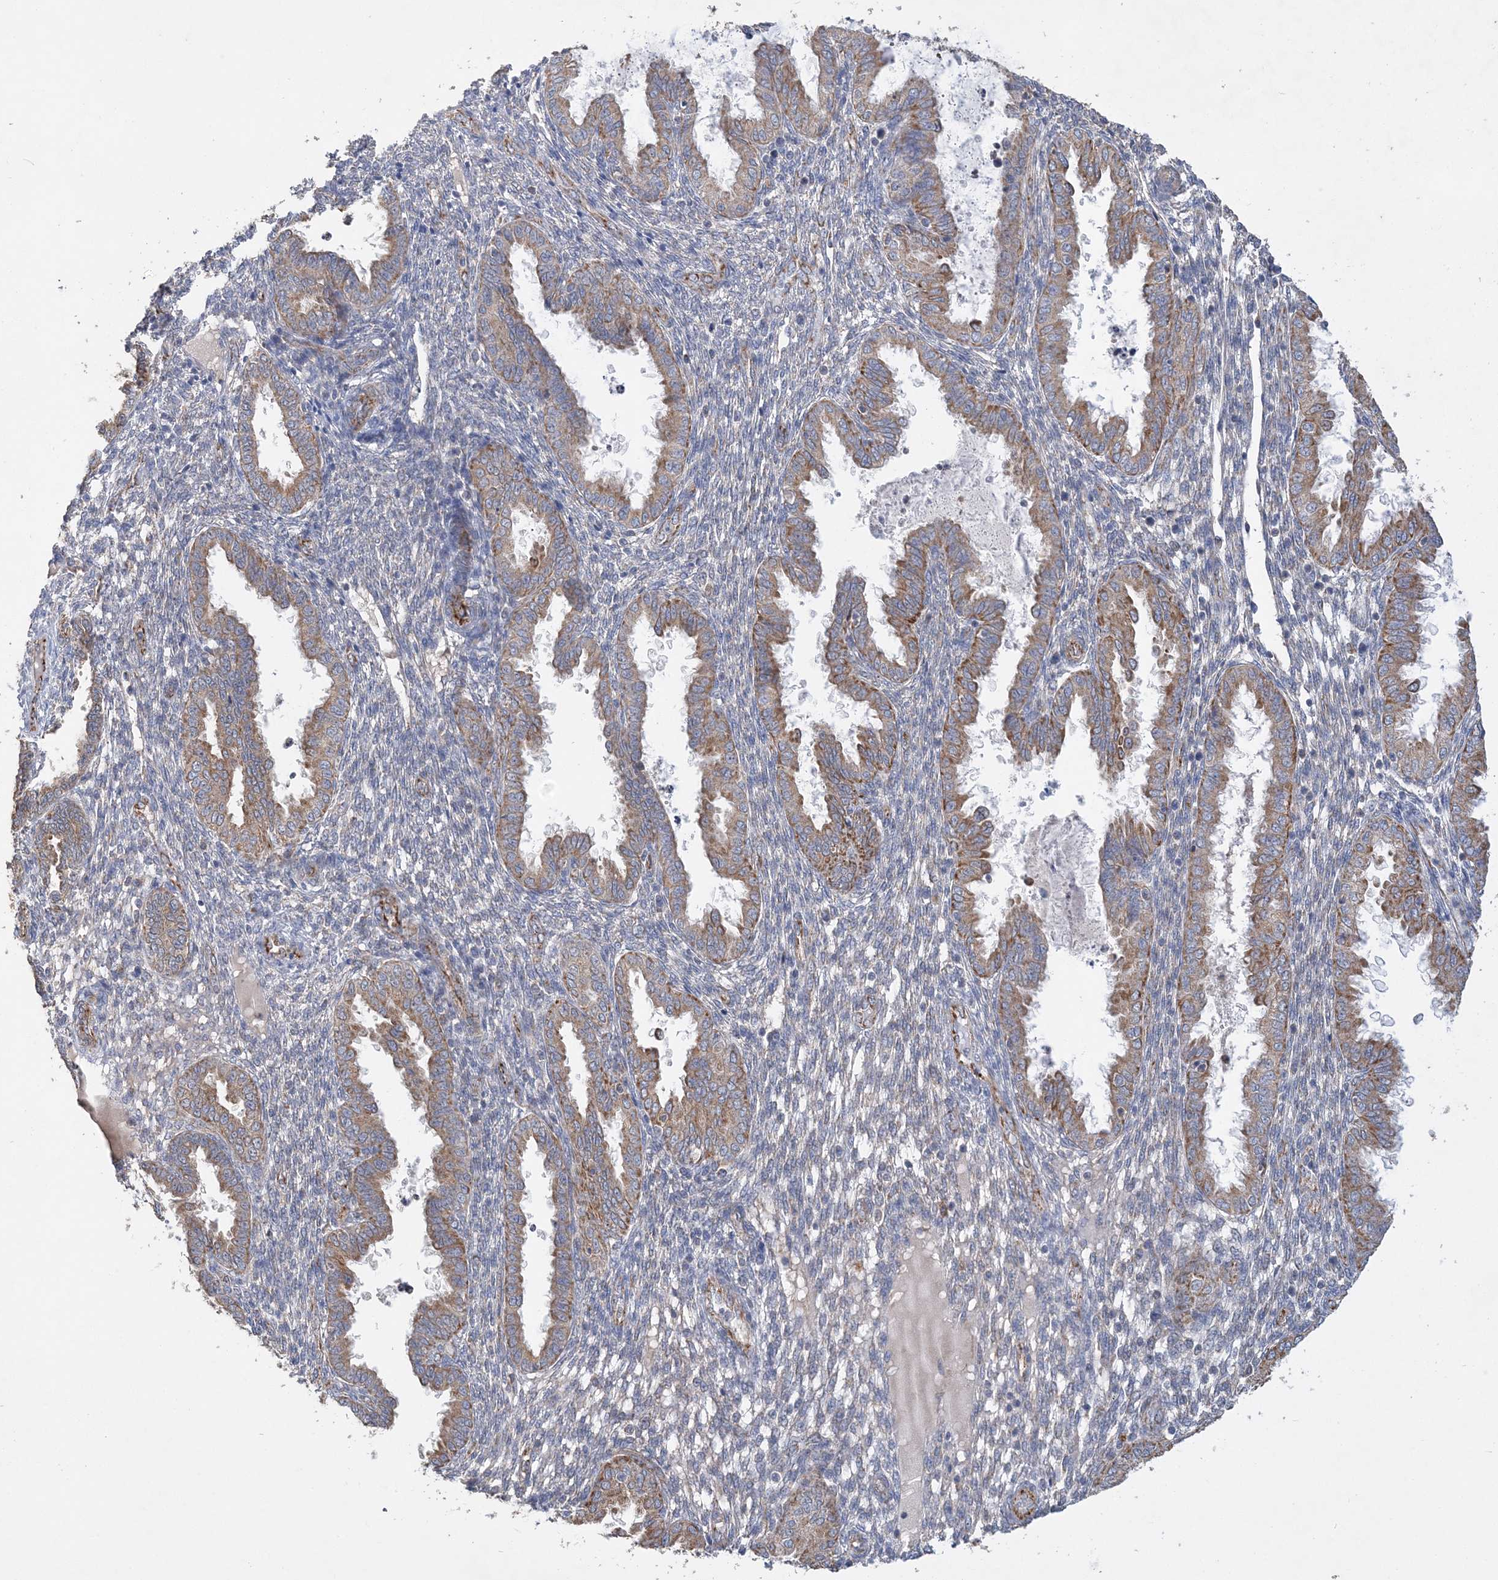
{"staining": {"intensity": "negative", "quantity": "none", "location": "none"}, "tissue": "endometrium", "cell_type": "Cells in endometrial stroma", "image_type": "normal", "snomed": [{"axis": "morphology", "description": "Normal tissue, NOS"}, {"axis": "topography", "description": "Endometrium"}], "caption": "Cells in endometrial stroma show no significant positivity in normal endometrium.", "gene": "FEZ2", "patient": {"sex": "female", "age": 33}}